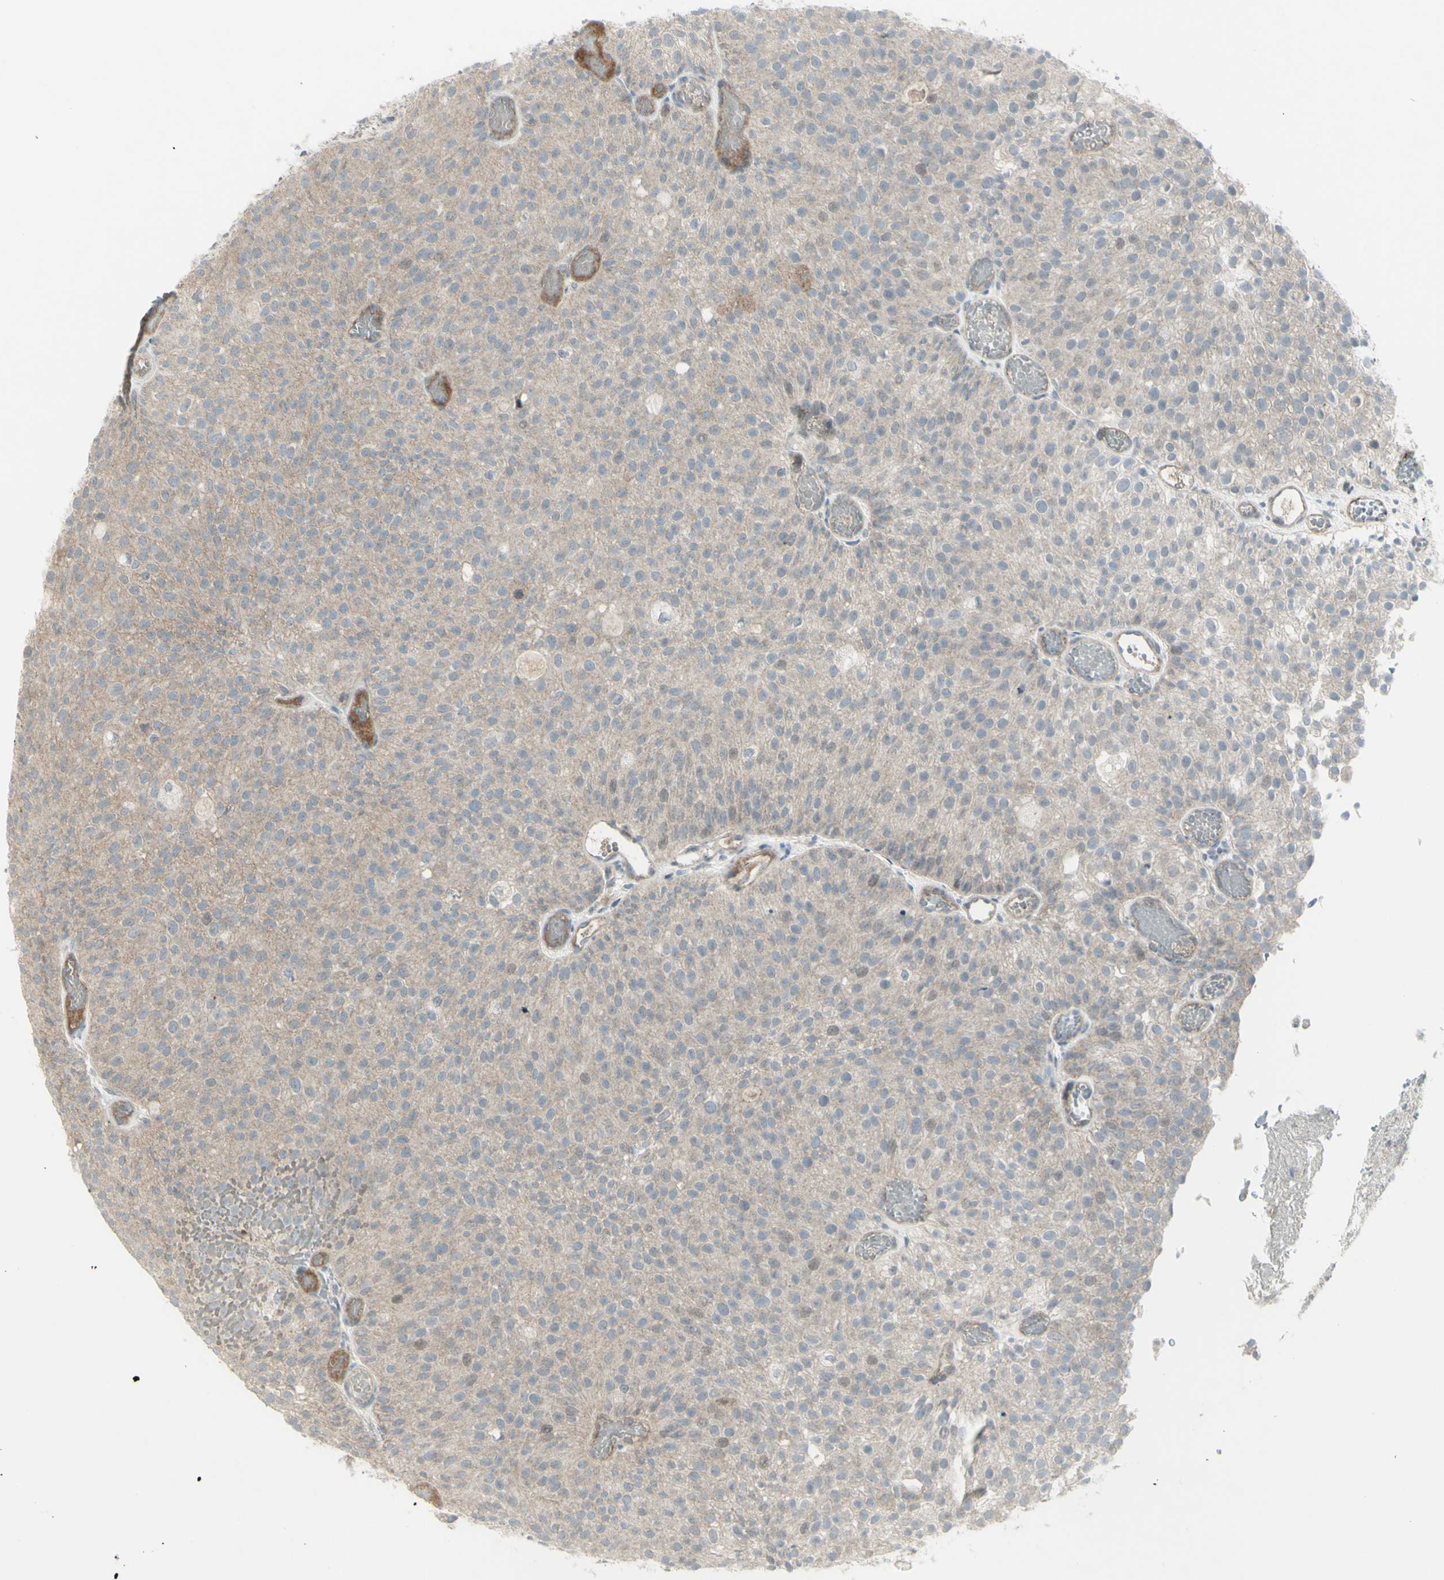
{"staining": {"intensity": "weak", "quantity": ">75%", "location": "cytoplasmic/membranous"}, "tissue": "urothelial cancer", "cell_type": "Tumor cells", "image_type": "cancer", "snomed": [{"axis": "morphology", "description": "Urothelial carcinoma, Low grade"}, {"axis": "topography", "description": "Urinary bladder"}], "caption": "Protein expression analysis of urothelial carcinoma (low-grade) exhibits weak cytoplasmic/membranous expression in about >75% of tumor cells.", "gene": "SH3GL2", "patient": {"sex": "male", "age": 78}}